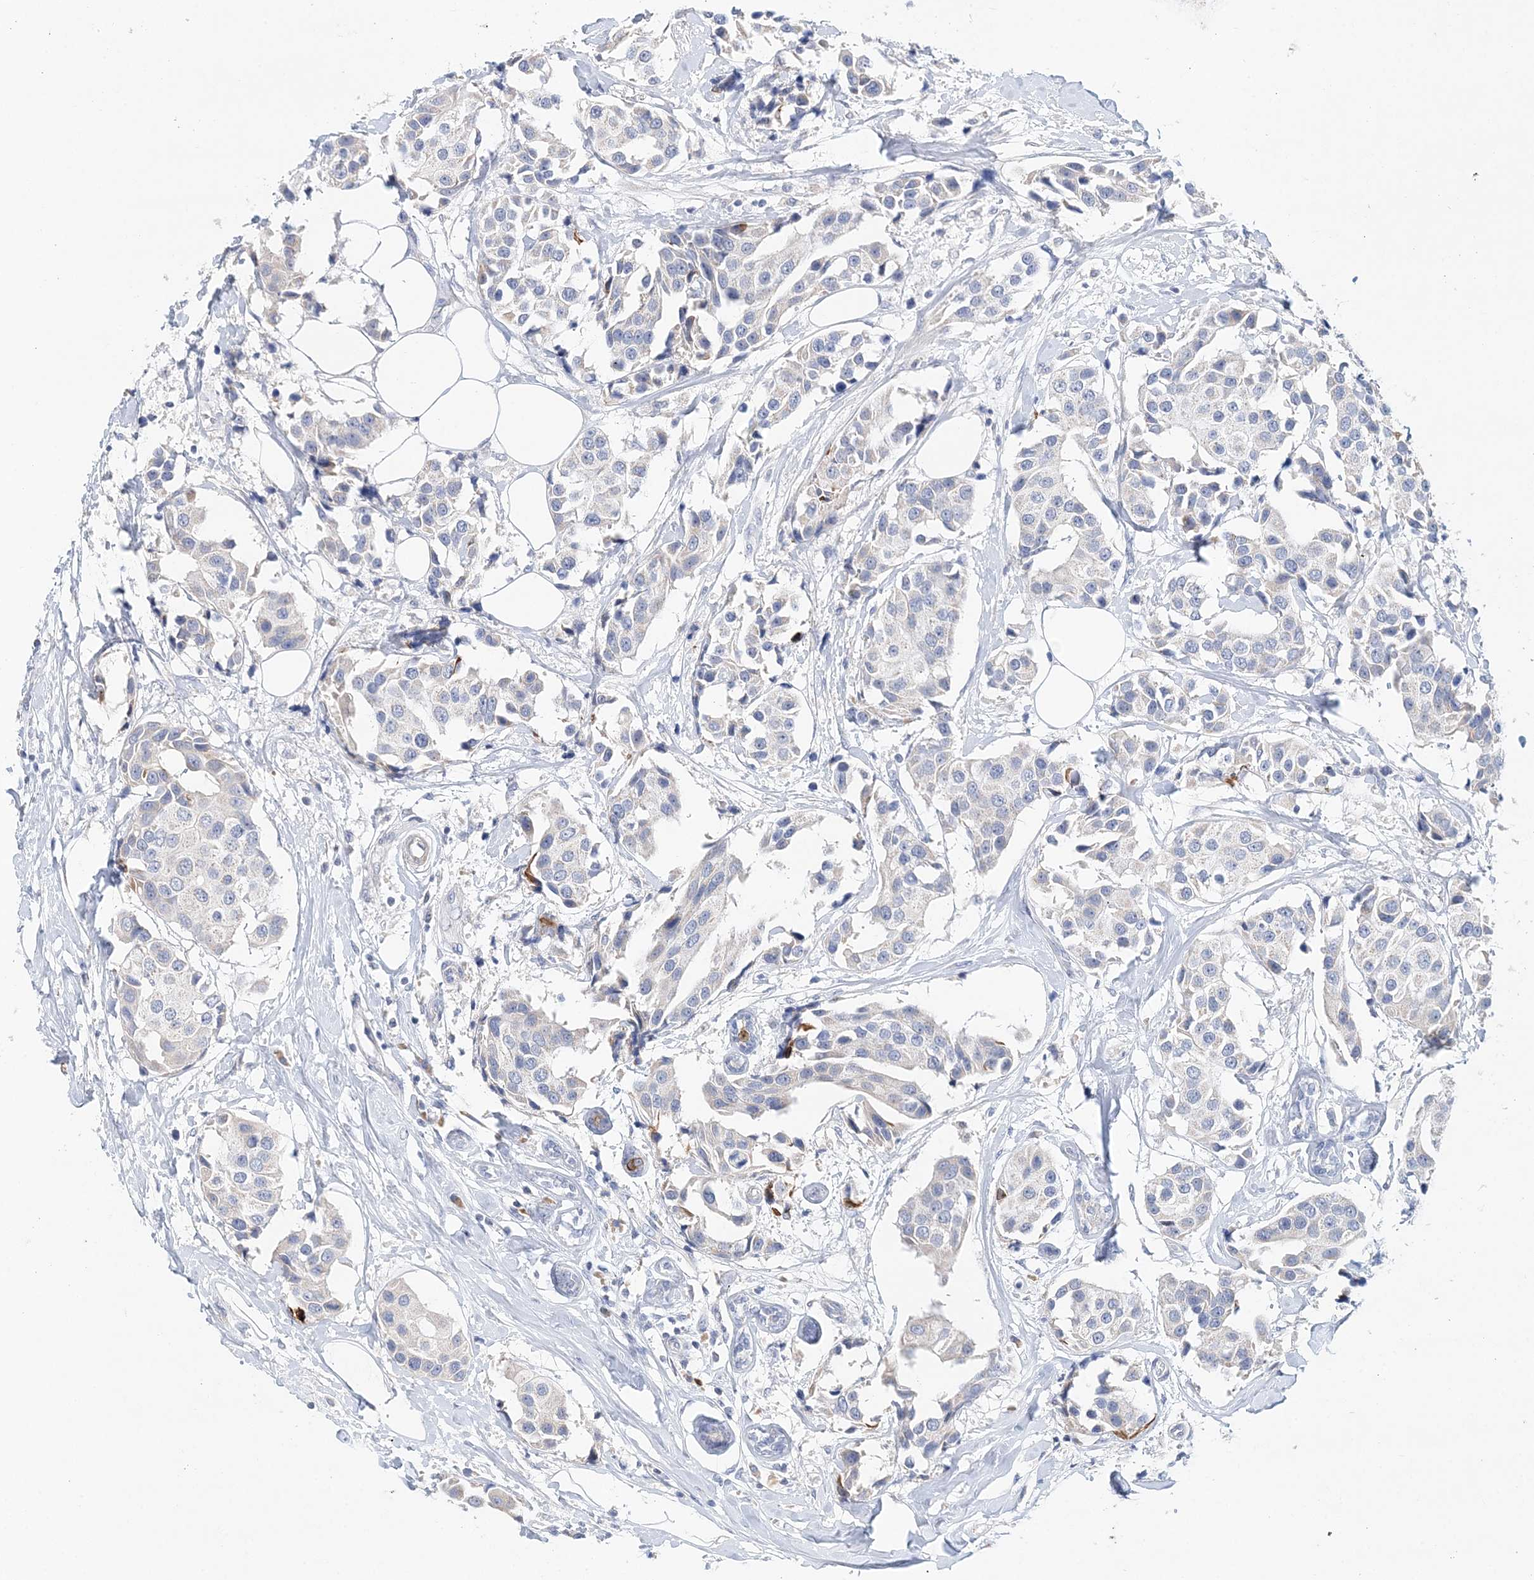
{"staining": {"intensity": "negative", "quantity": "none", "location": "none"}, "tissue": "breast cancer", "cell_type": "Tumor cells", "image_type": "cancer", "snomed": [{"axis": "morphology", "description": "Normal tissue, NOS"}, {"axis": "morphology", "description": "Duct carcinoma"}, {"axis": "topography", "description": "Breast"}], "caption": "An IHC image of breast infiltrating ductal carcinoma is shown. There is no staining in tumor cells of breast infiltrating ductal carcinoma. (DAB (3,3'-diaminobenzidine) immunohistochemistry (IHC) visualized using brightfield microscopy, high magnification).", "gene": "LRRIQ4", "patient": {"sex": "female", "age": 39}}